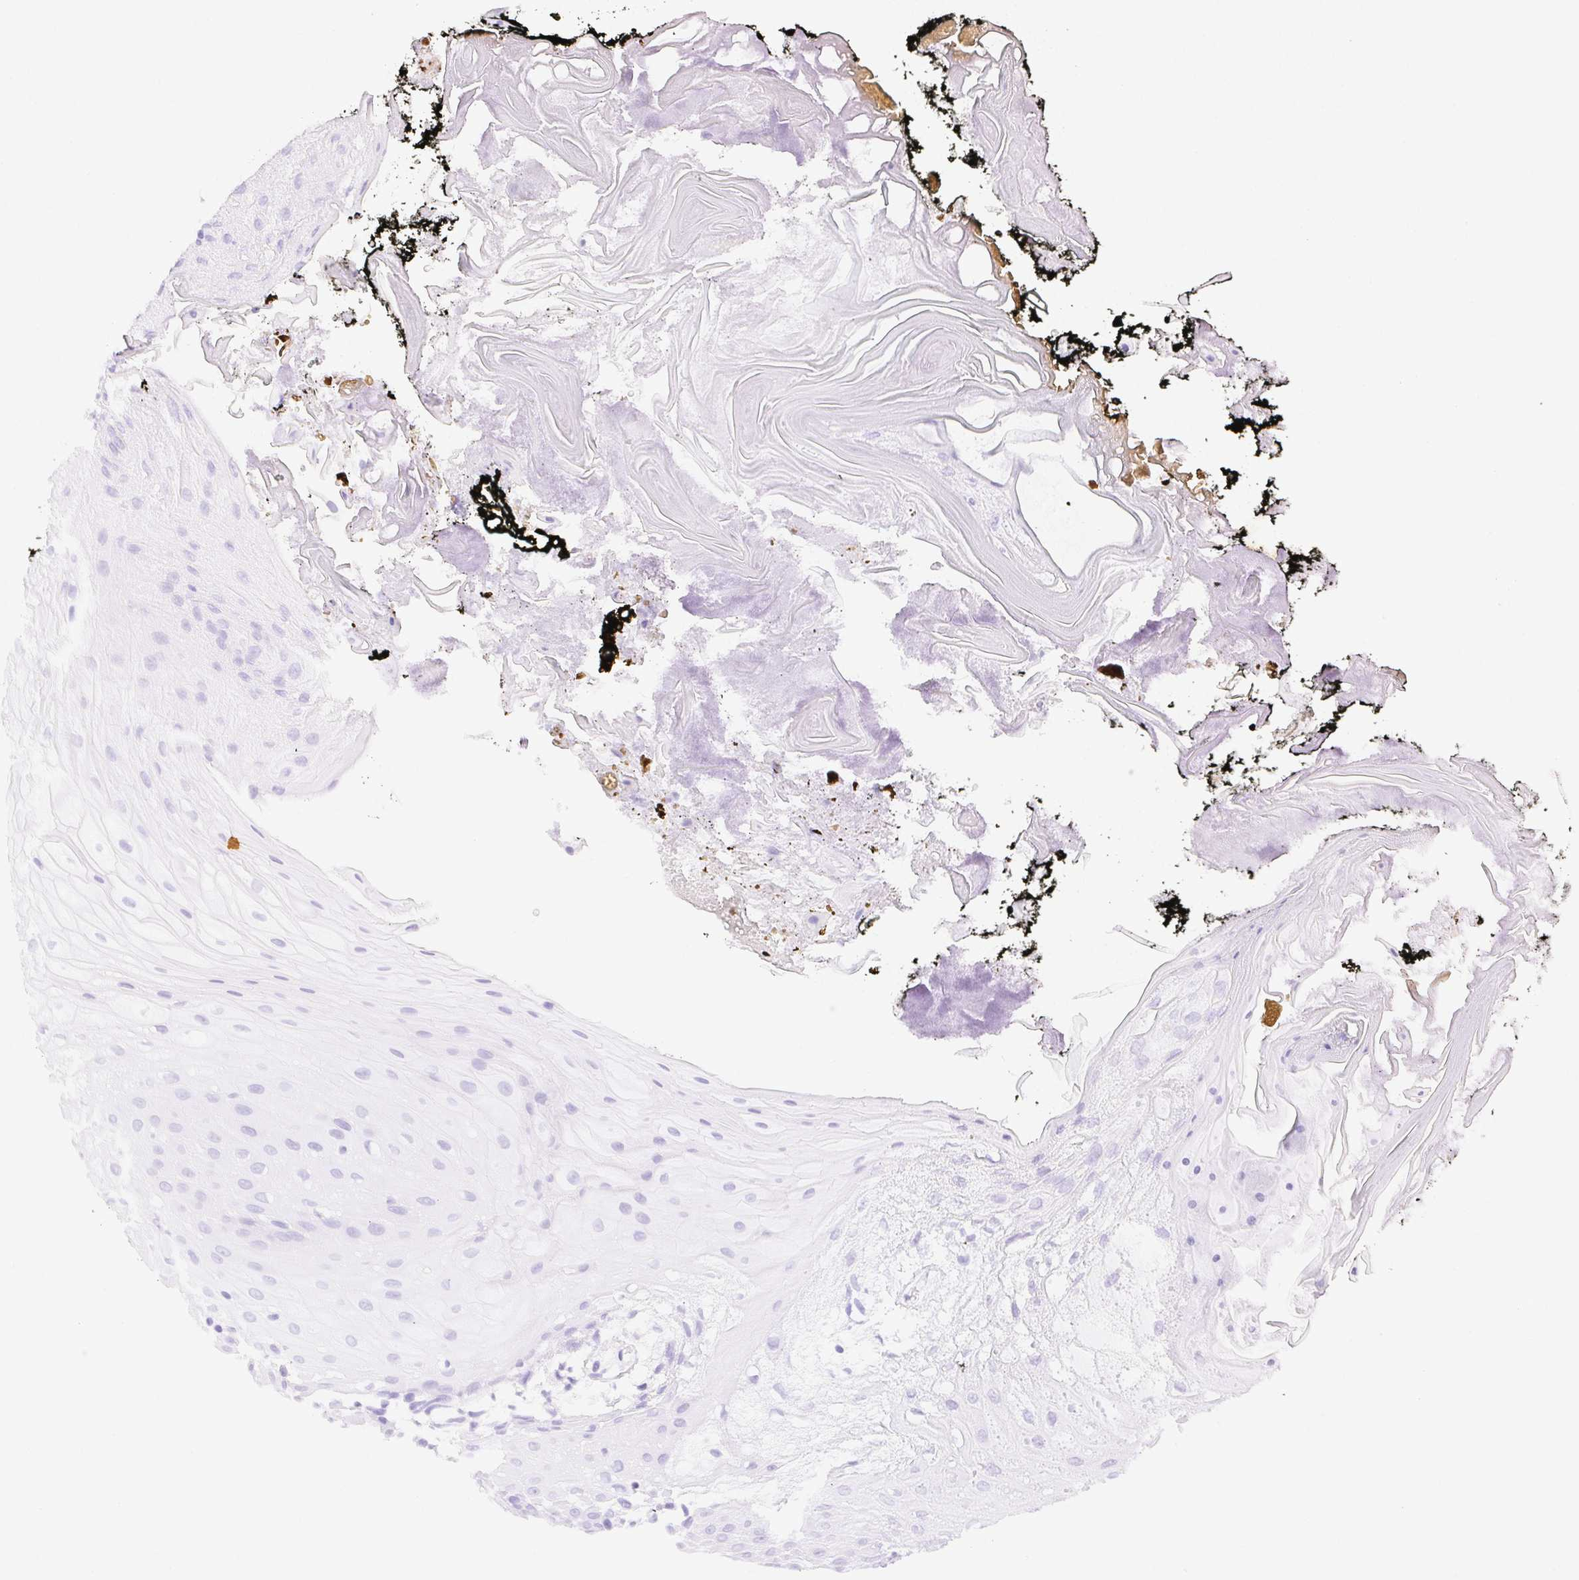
{"staining": {"intensity": "negative", "quantity": "none", "location": "none"}, "tissue": "oral mucosa", "cell_type": "Squamous epithelial cells", "image_type": "normal", "snomed": [{"axis": "morphology", "description": "Normal tissue, NOS"}, {"axis": "morphology", "description": "Squamous cell carcinoma, NOS"}, {"axis": "topography", "description": "Oral tissue"}, {"axis": "topography", "description": "Head-Neck"}], "caption": "High magnification brightfield microscopy of normal oral mucosa stained with DAB (brown) and counterstained with hematoxylin (blue): squamous epithelial cells show no significant expression. Nuclei are stained in blue.", "gene": "SPACA4", "patient": {"sex": "male", "age": 69}}